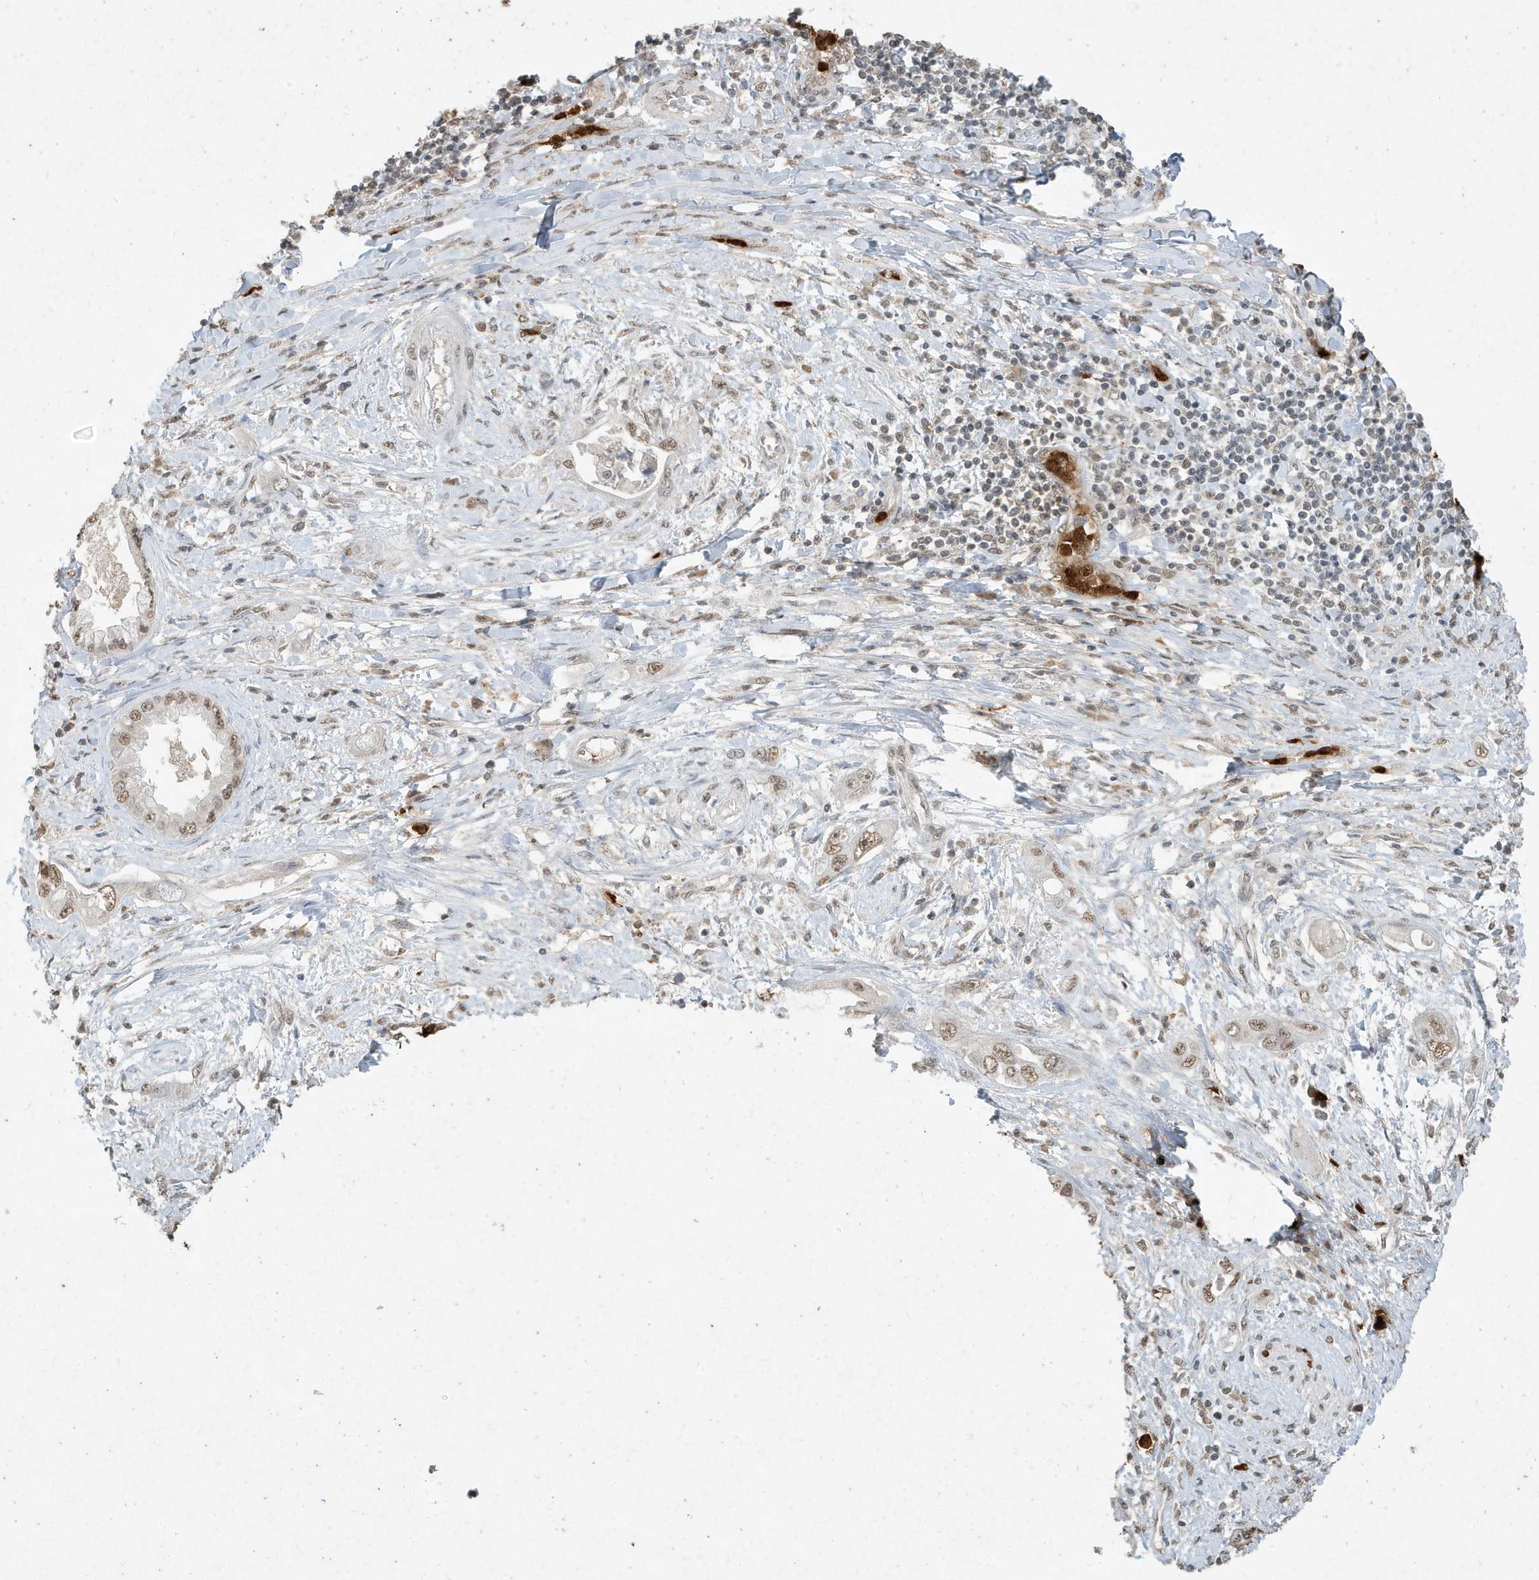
{"staining": {"intensity": "weak", "quantity": ">75%", "location": "nuclear"}, "tissue": "pancreatic cancer", "cell_type": "Tumor cells", "image_type": "cancer", "snomed": [{"axis": "morphology", "description": "Inflammation, NOS"}, {"axis": "morphology", "description": "Adenocarcinoma, NOS"}, {"axis": "topography", "description": "Pancreas"}], "caption": "About >75% of tumor cells in human adenocarcinoma (pancreatic) demonstrate weak nuclear protein expression as visualized by brown immunohistochemical staining.", "gene": "DEFA1", "patient": {"sex": "female", "age": 56}}